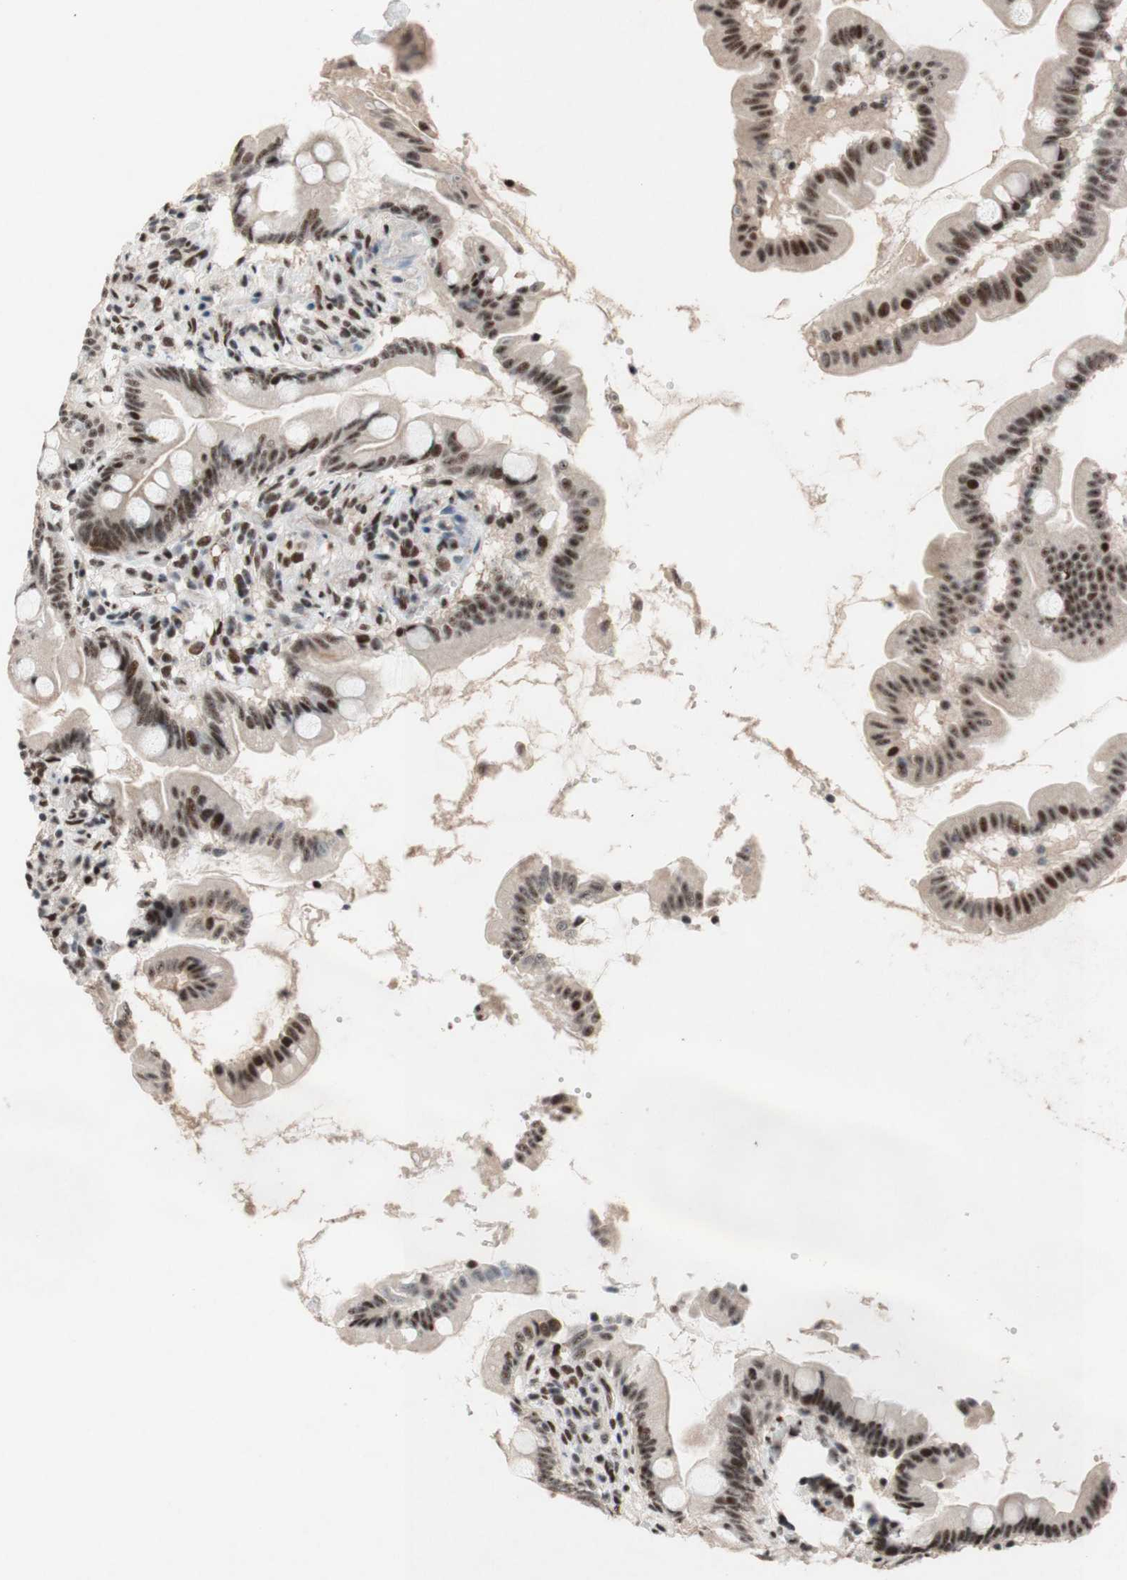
{"staining": {"intensity": "strong", "quantity": ">75%", "location": "nuclear"}, "tissue": "small intestine", "cell_type": "Glandular cells", "image_type": "normal", "snomed": [{"axis": "morphology", "description": "Normal tissue, NOS"}, {"axis": "topography", "description": "Small intestine"}], "caption": "Brown immunohistochemical staining in unremarkable human small intestine demonstrates strong nuclear expression in about >75% of glandular cells. (Brightfield microscopy of DAB IHC at high magnification).", "gene": "TLE1", "patient": {"sex": "female", "age": 56}}